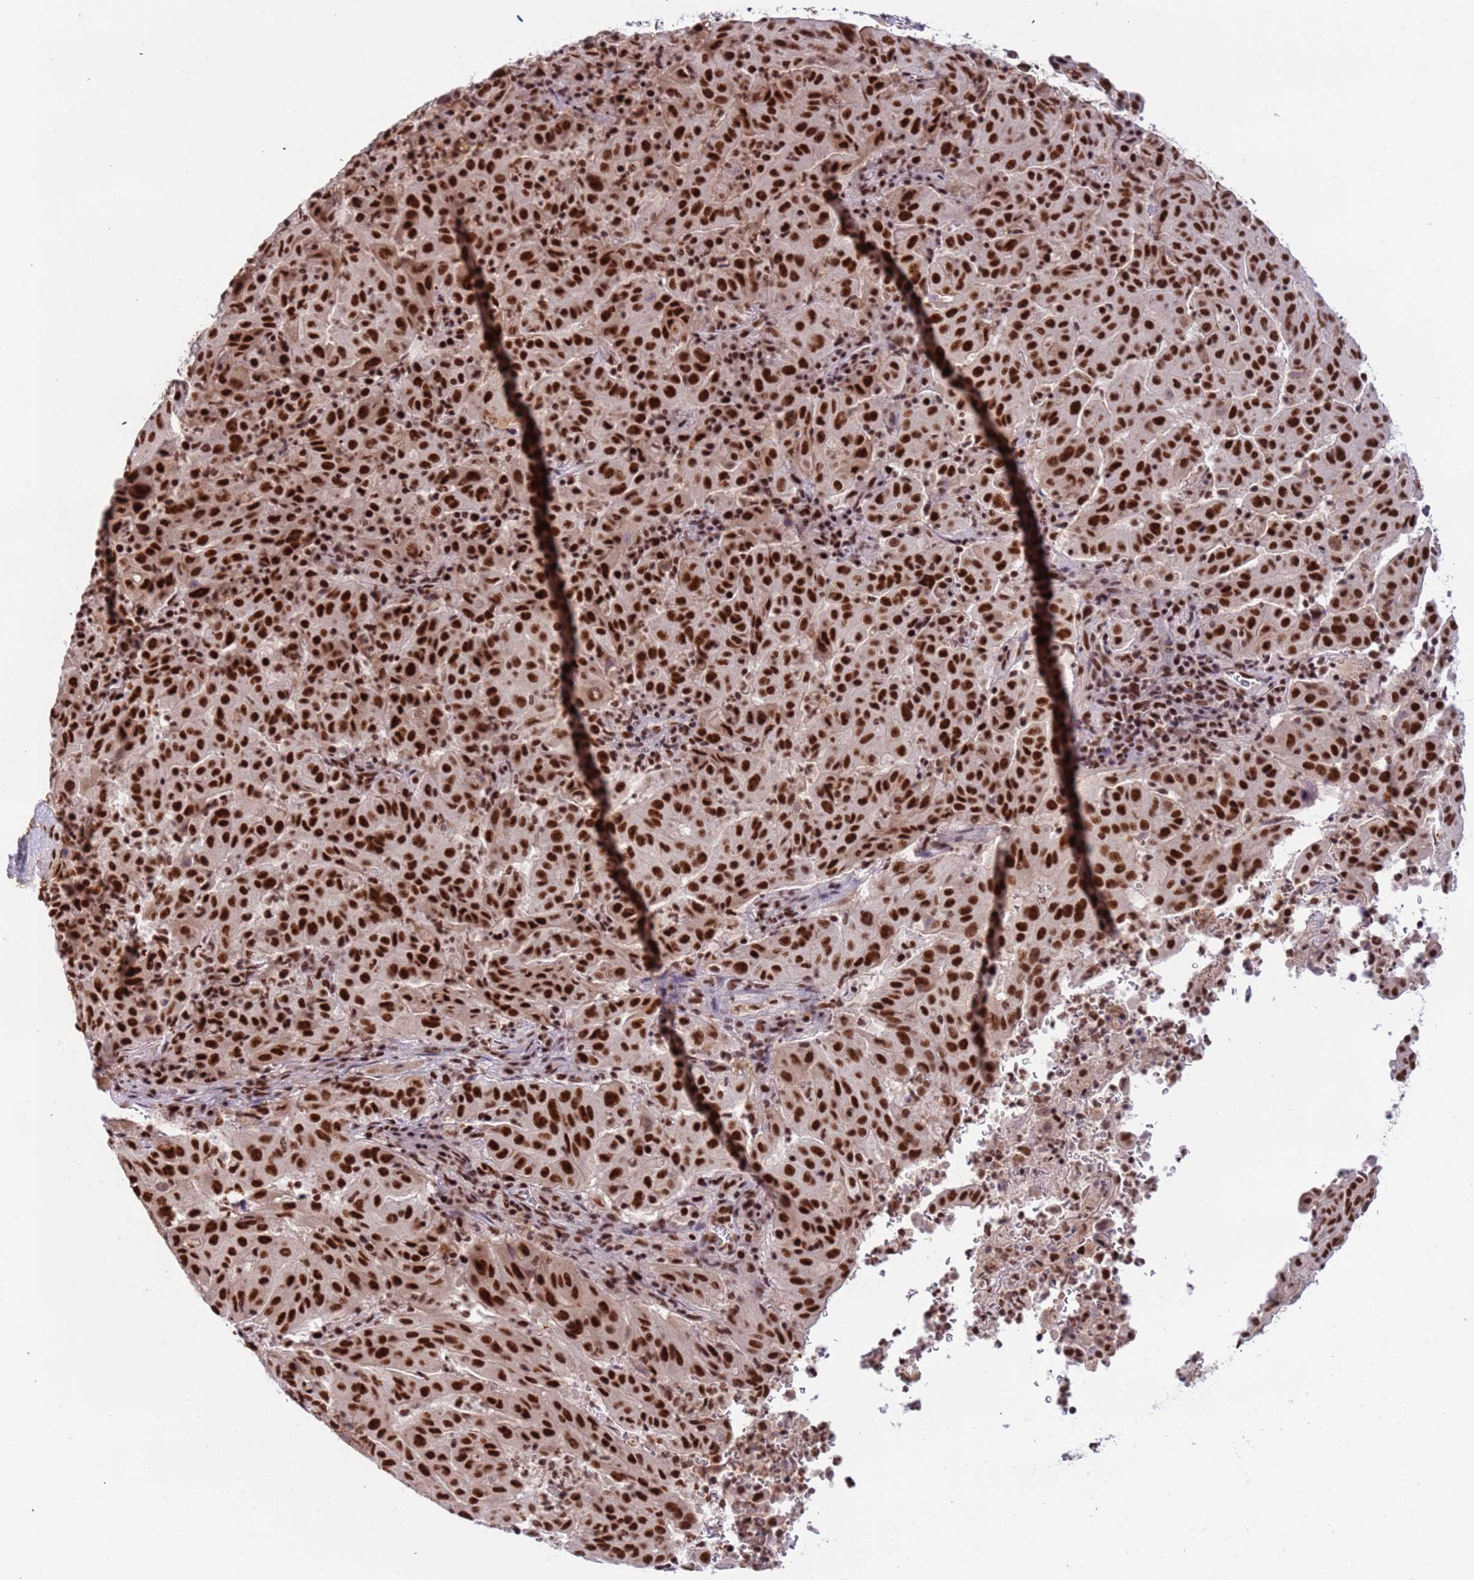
{"staining": {"intensity": "strong", "quantity": ">75%", "location": "nuclear"}, "tissue": "pancreatic cancer", "cell_type": "Tumor cells", "image_type": "cancer", "snomed": [{"axis": "morphology", "description": "Adenocarcinoma, NOS"}, {"axis": "topography", "description": "Pancreas"}], "caption": "A photomicrograph showing strong nuclear expression in about >75% of tumor cells in pancreatic cancer (adenocarcinoma), as visualized by brown immunohistochemical staining.", "gene": "SRRT", "patient": {"sex": "male", "age": 63}}